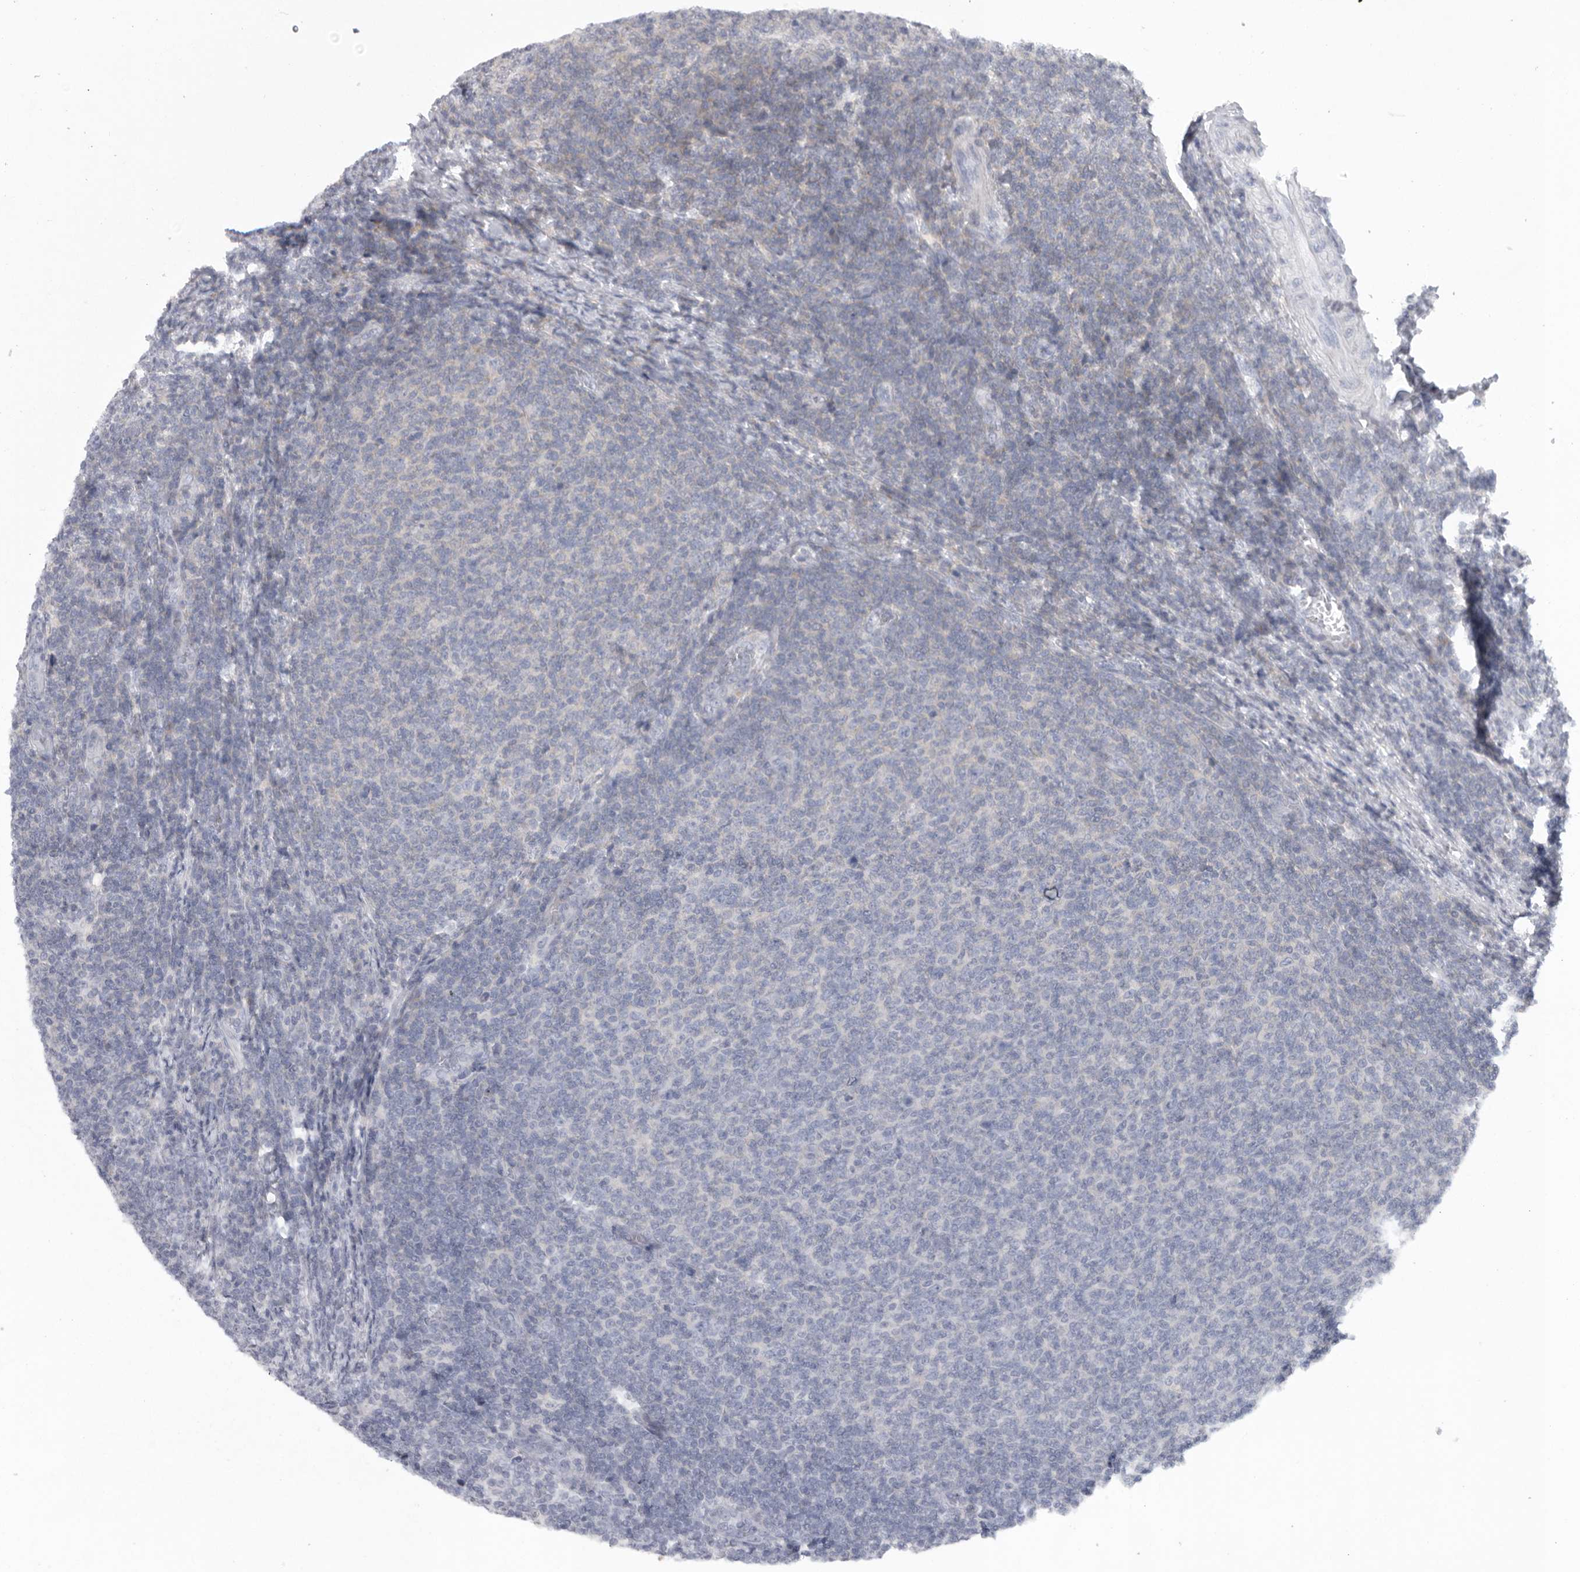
{"staining": {"intensity": "negative", "quantity": "none", "location": "none"}, "tissue": "lymphoma", "cell_type": "Tumor cells", "image_type": "cancer", "snomed": [{"axis": "morphology", "description": "Malignant lymphoma, non-Hodgkin's type, Low grade"}, {"axis": "topography", "description": "Lymph node"}], "caption": "Tumor cells are negative for protein expression in human low-grade malignant lymphoma, non-Hodgkin's type.", "gene": "USP24", "patient": {"sex": "male", "age": 66}}